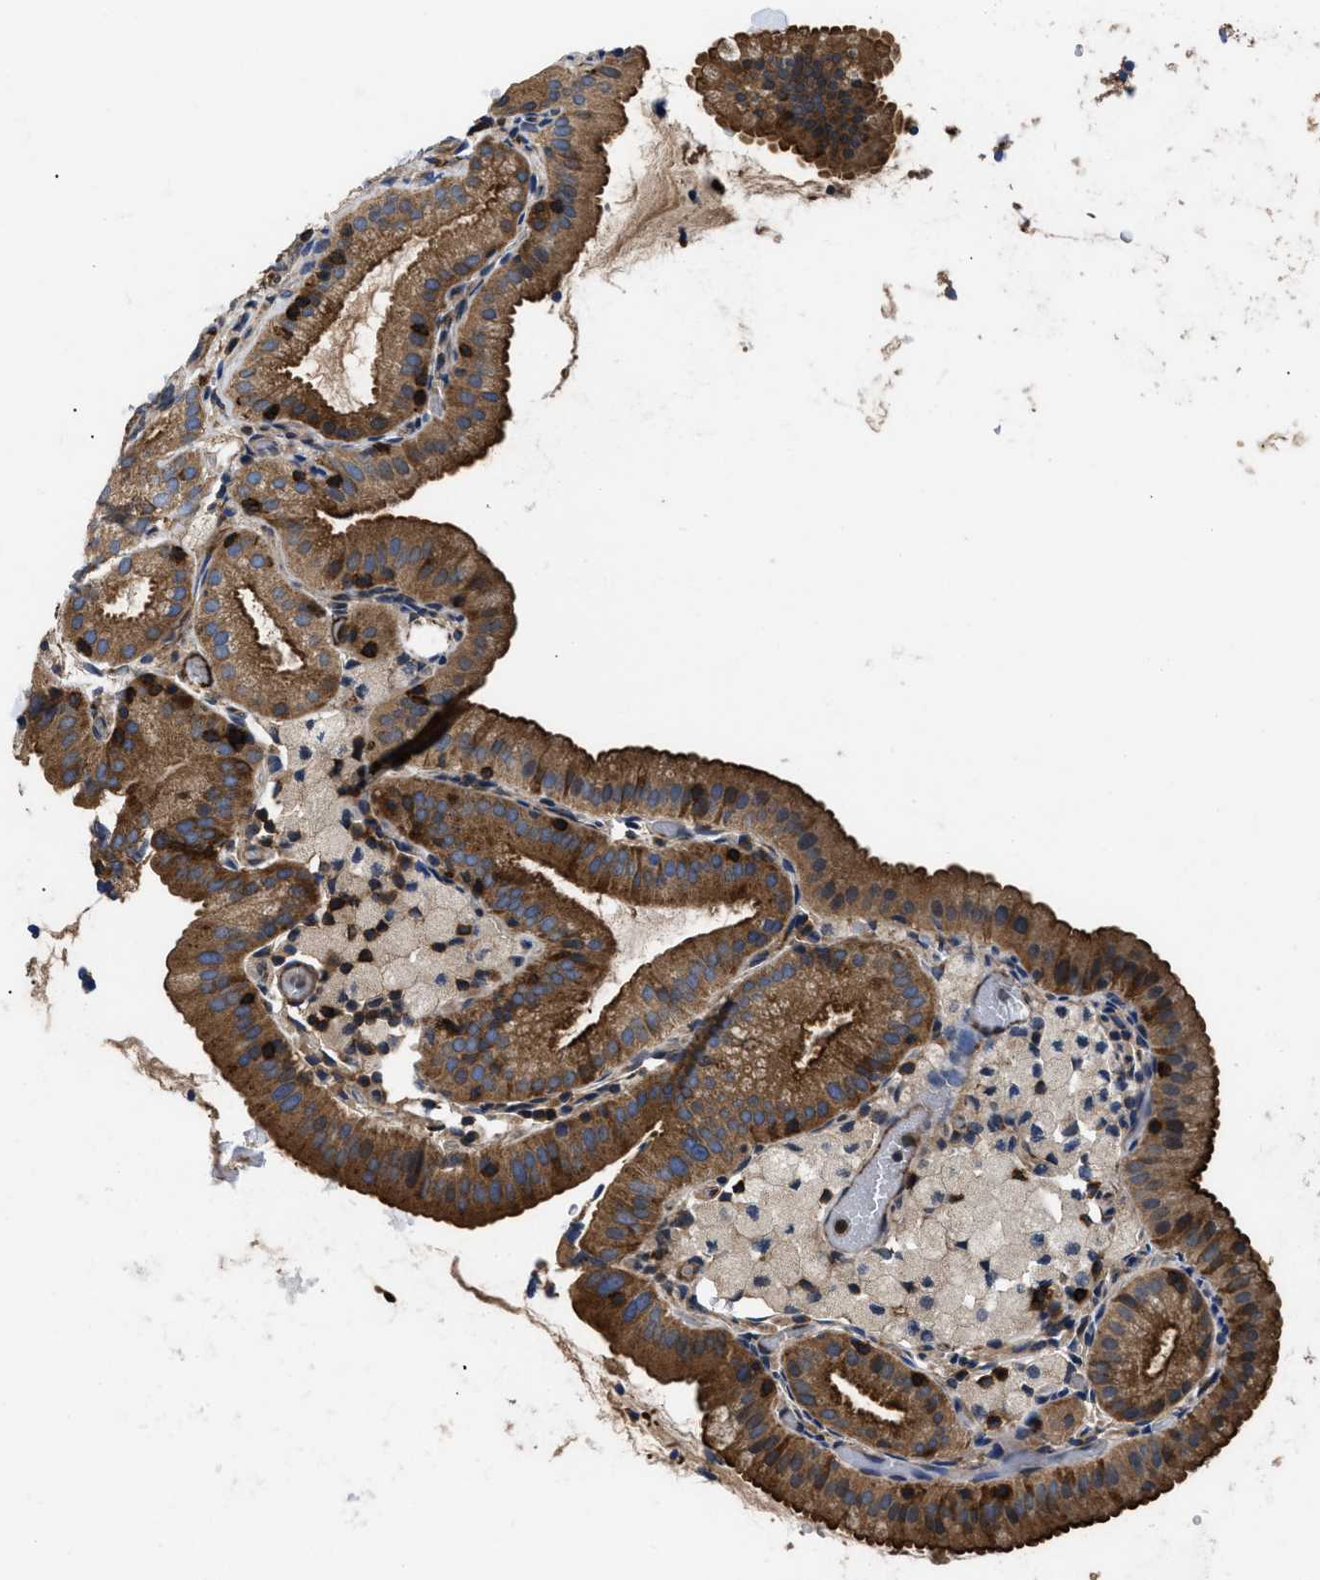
{"staining": {"intensity": "strong", "quantity": ">75%", "location": "cytoplasmic/membranous"}, "tissue": "gallbladder", "cell_type": "Glandular cells", "image_type": "normal", "snomed": [{"axis": "morphology", "description": "Normal tissue, NOS"}, {"axis": "topography", "description": "Gallbladder"}], "caption": "Gallbladder was stained to show a protein in brown. There is high levels of strong cytoplasmic/membranous positivity in approximately >75% of glandular cells. The protein is stained brown, and the nuclei are stained in blue (DAB IHC with brightfield microscopy, high magnification).", "gene": "NT5E", "patient": {"sex": "male", "age": 54}}